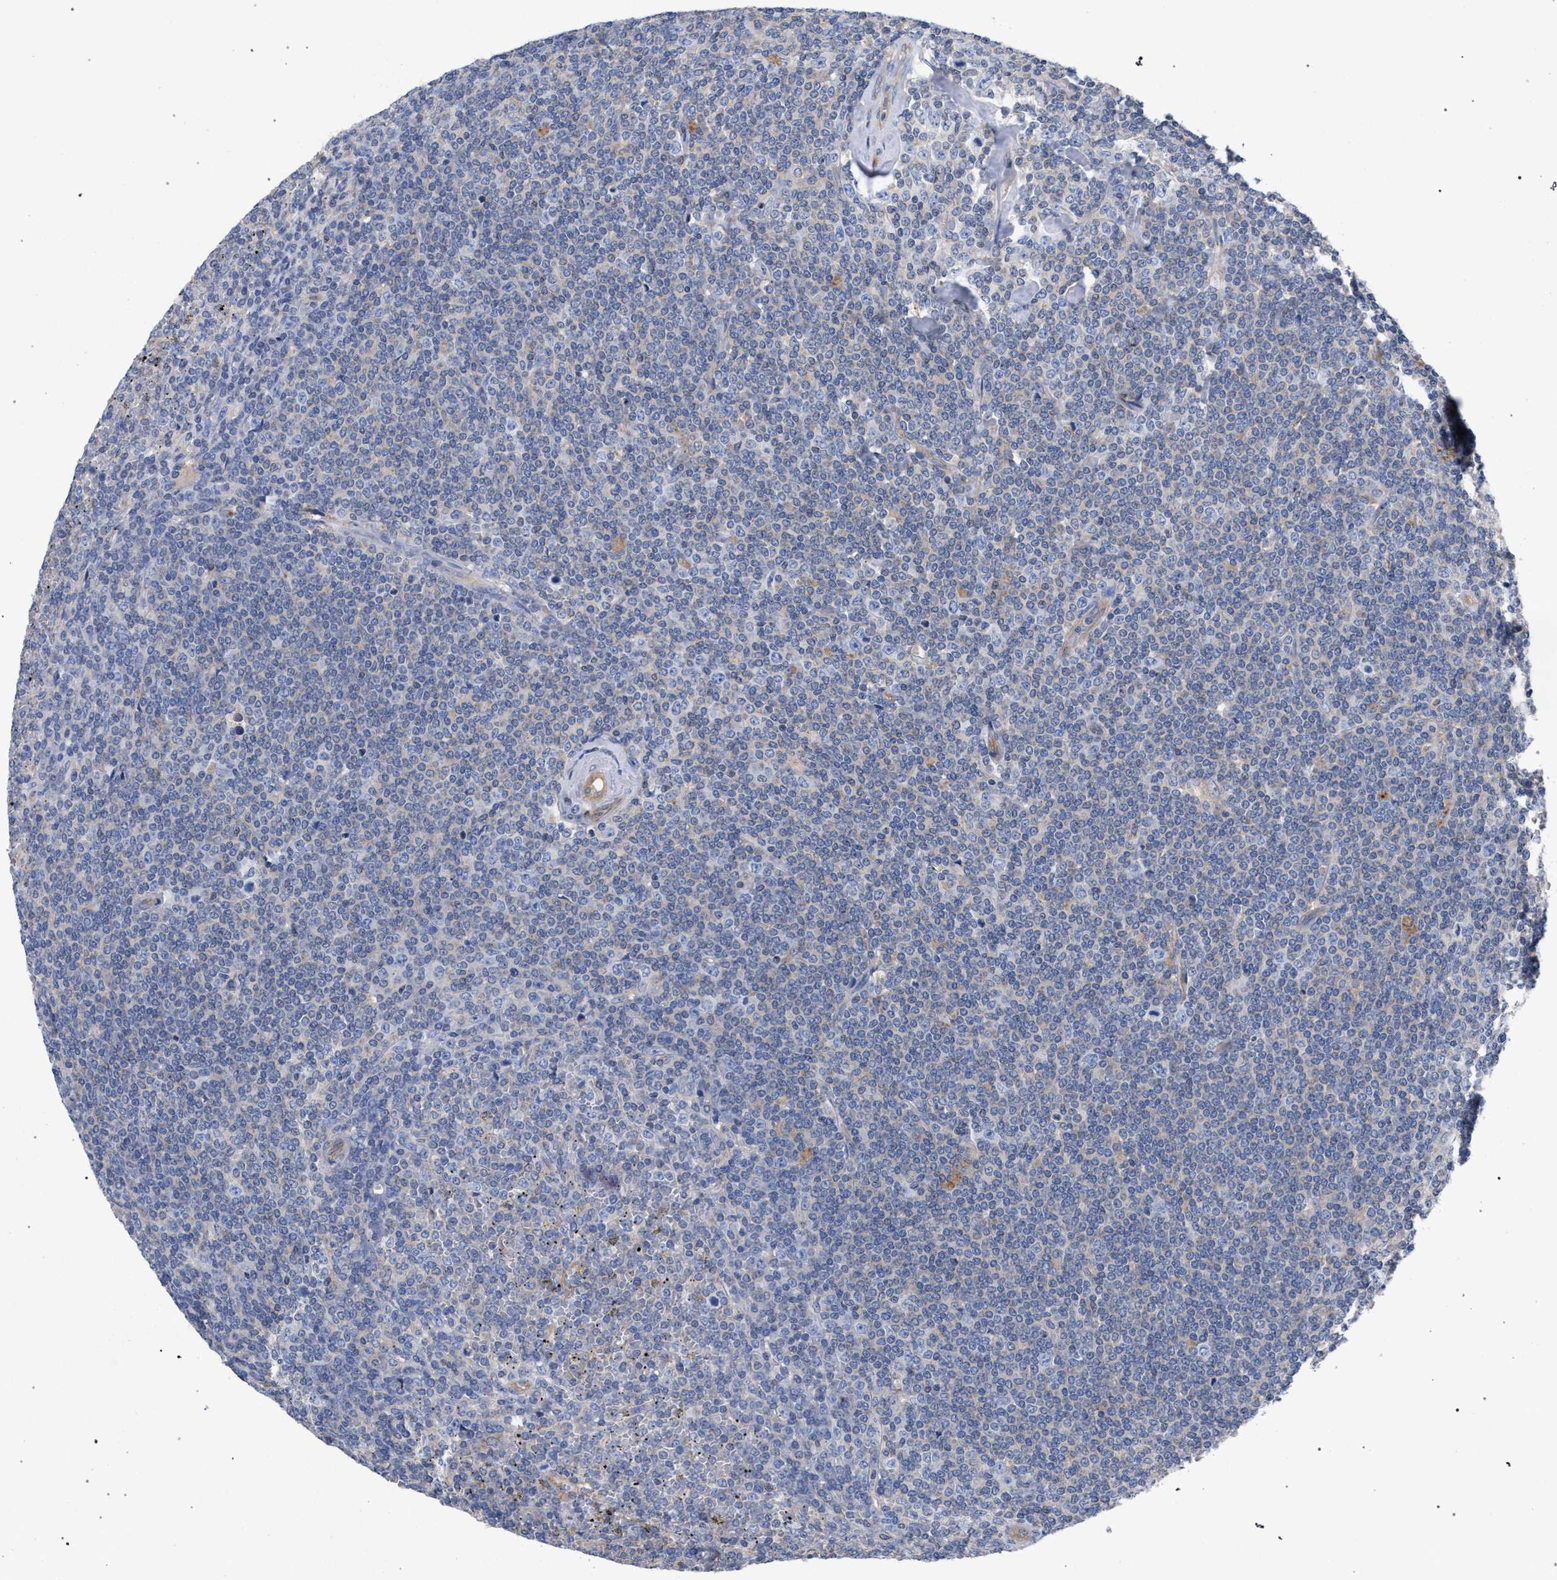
{"staining": {"intensity": "negative", "quantity": "none", "location": "none"}, "tissue": "lymphoma", "cell_type": "Tumor cells", "image_type": "cancer", "snomed": [{"axis": "morphology", "description": "Malignant lymphoma, non-Hodgkin's type, Low grade"}, {"axis": "topography", "description": "Spleen"}], "caption": "Tumor cells show no significant staining in lymphoma.", "gene": "GMPR", "patient": {"sex": "female", "age": 19}}